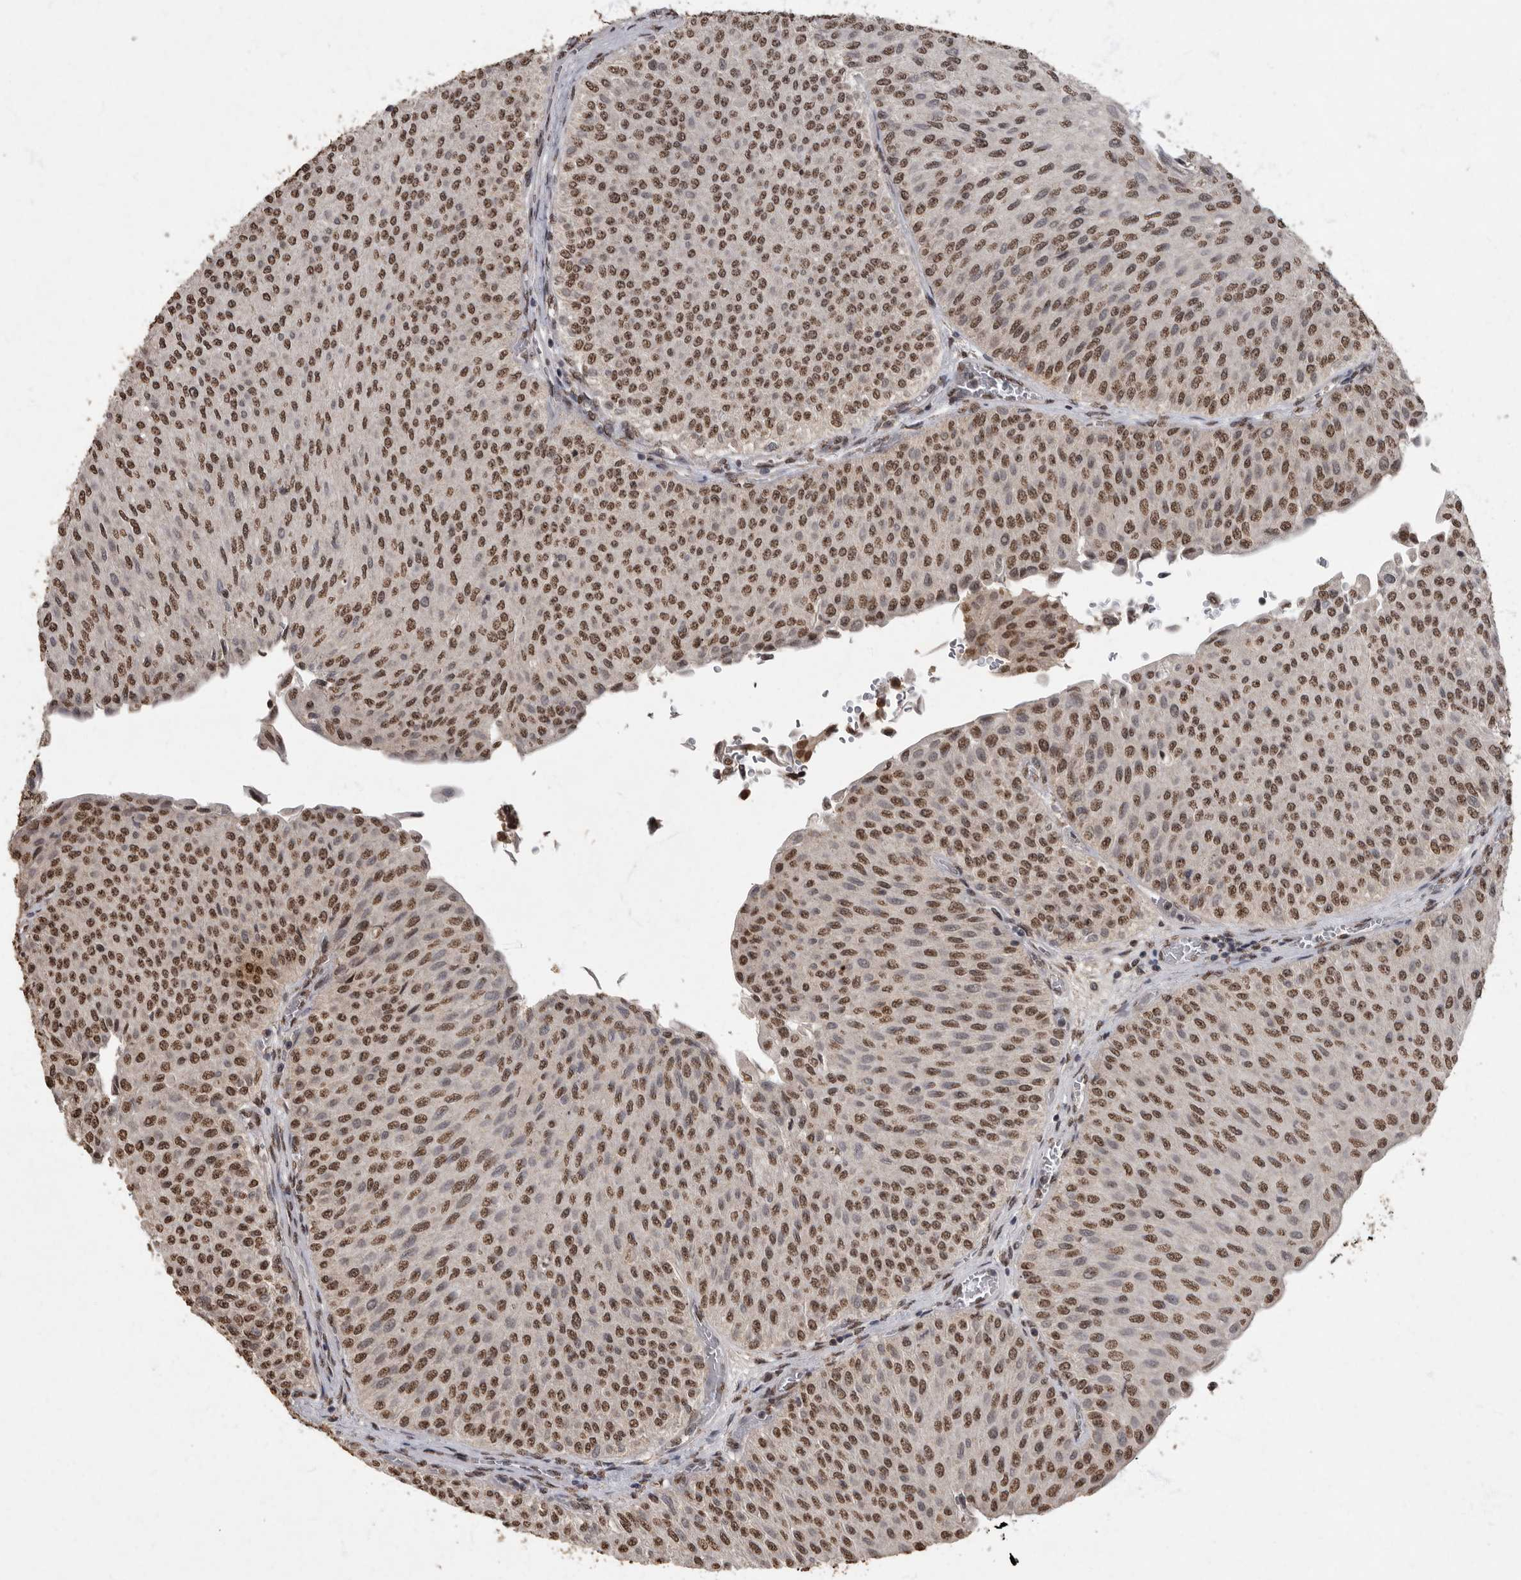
{"staining": {"intensity": "moderate", "quantity": ">75%", "location": "nuclear"}, "tissue": "urothelial cancer", "cell_type": "Tumor cells", "image_type": "cancer", "snomed": [{"axis": "morphology", "description": "Urothelial carcinoma, Low grade"}, {"axis": "topography", "description": "Urinary bladder"}], "caption": "DAB immunohistochemical staining of urothelial cancer shows moderate nuclear protein expression in approximately >75% of tumor cells.", "gene": "NBL1", "patient": {"sex": "male", "age": 78}}